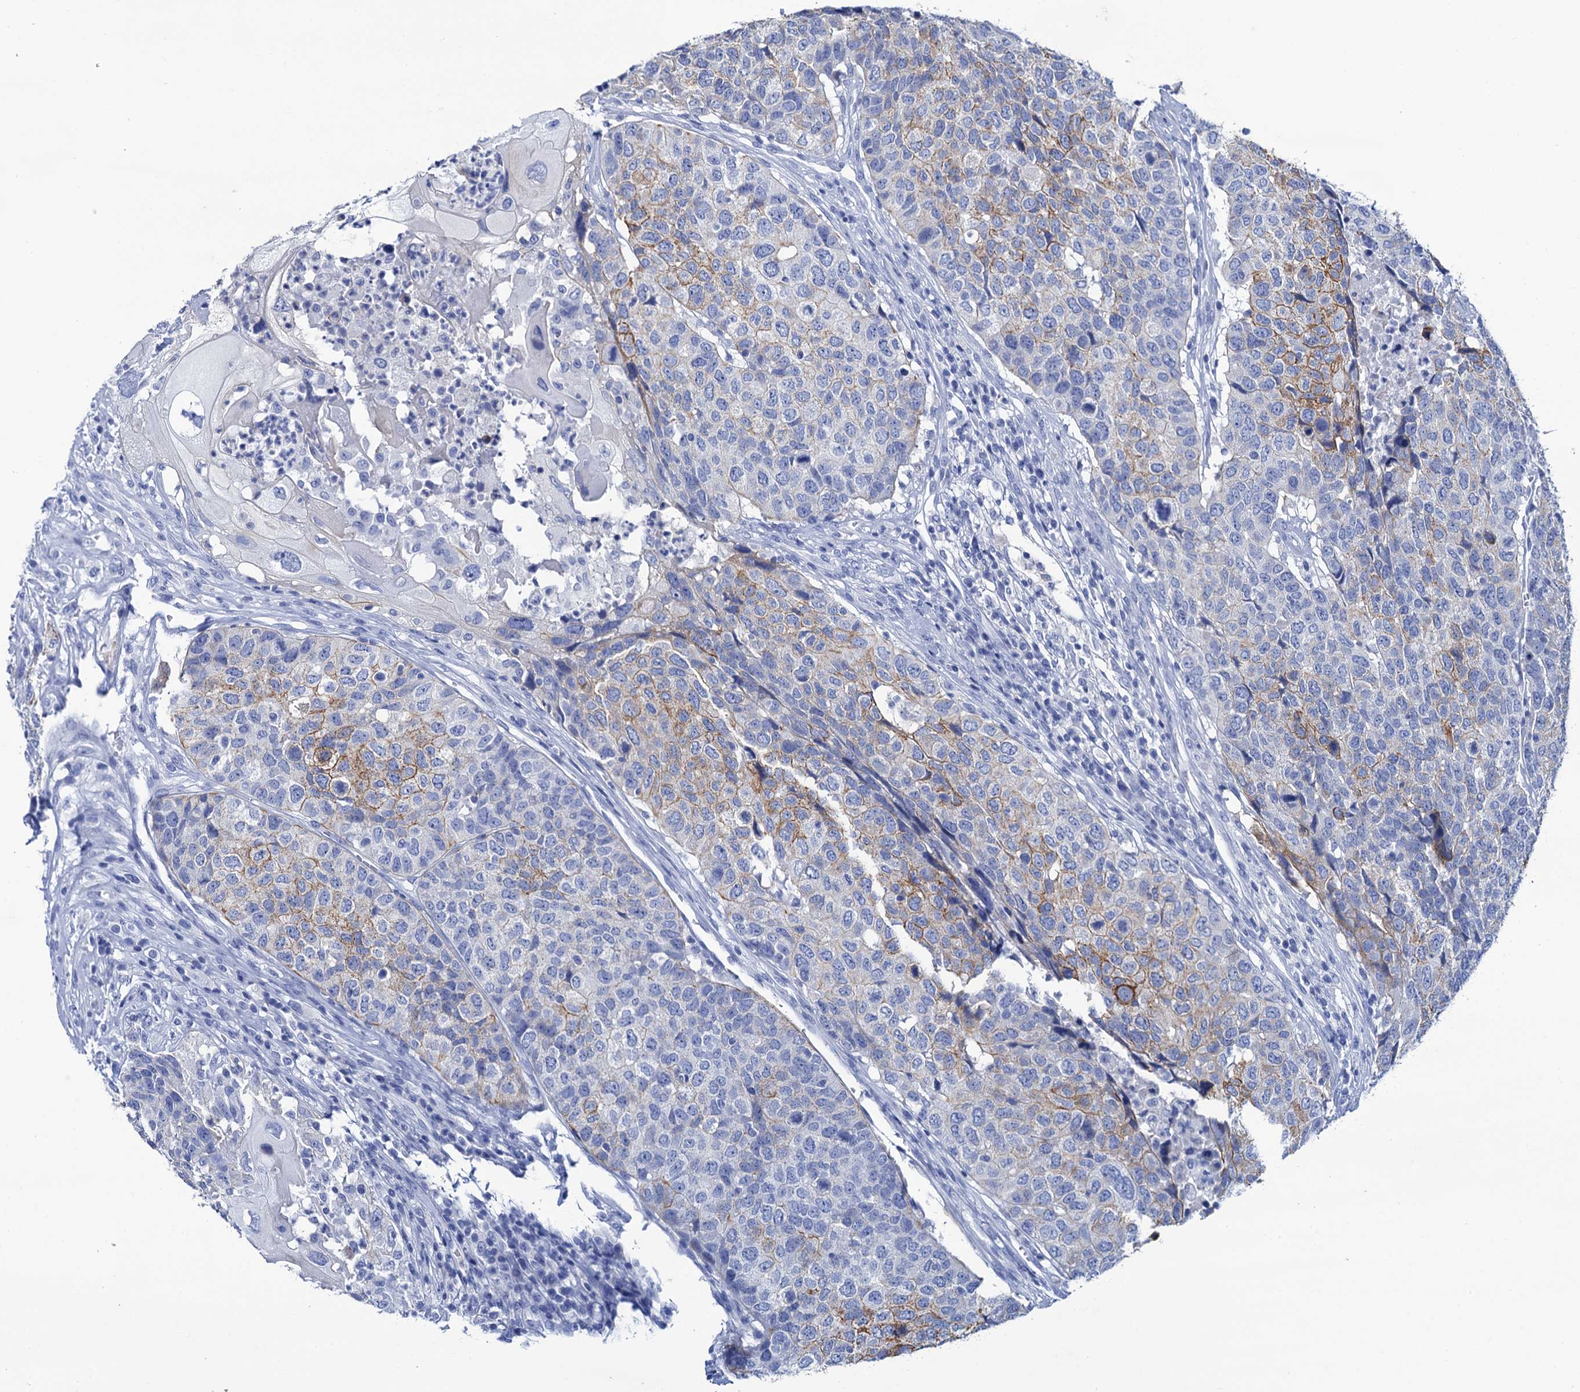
{"staining": {"intensity": "moderate", "quantity": "<25%", "location": "cytoplasmic/membranous"}, "tissue": "head and neck cancer", "cell_type": "Tumor cells", "image_type": "cancer", "snomed": [{"axis": "morphology", "description": "Squamous cell carcinoma, NOS"}, {"axis": "topography", "description": "Head-Neck"}], "caption": "Head and neck squamous cell carcinoma stained with a brown dye displays moderate cytoplasmic/membranous positive staining in about <25% of tumor cells.", "gene": "RAB3IP", "patient": {"sex": "male", "age": 66}}